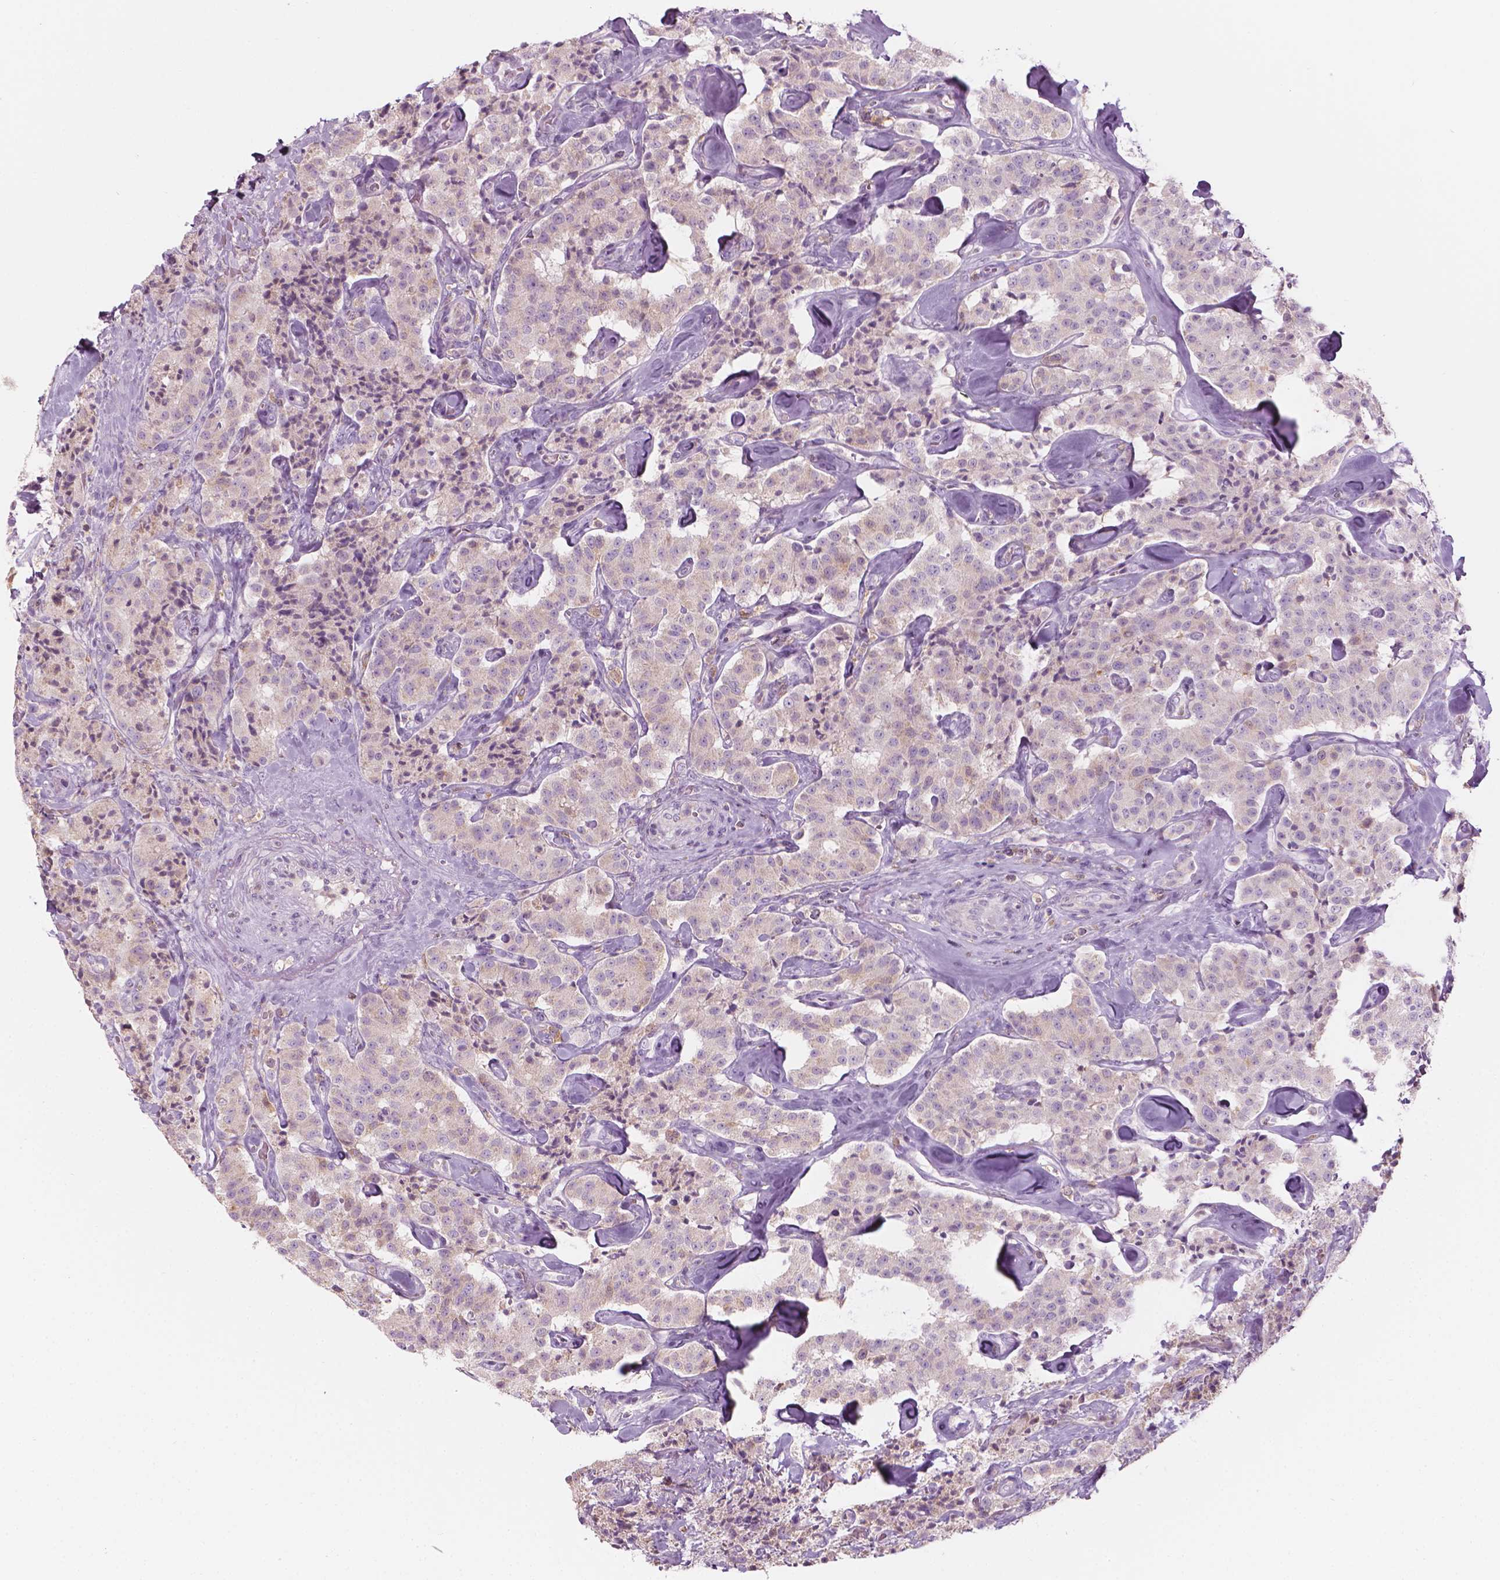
{"staining": {"intensity": "negative", "quantity": "none", "location": "none"}, "tissue": "carcinoid", "cell_type": "Tumor cells", "image_type": "cancer", "snomed": [{"axis": "morphology", "description": "Carcinoid, malignant, NOS"}, {"axis": "topography", "description": "Pancreas"}], "caption": "This is an immunohistochemistry (IHC) micrograph of human carcinoid (malignant). There is no expression in tumor cells.", "gene": "SHMT1", "patient": {"sex": "male", "age": 41}}